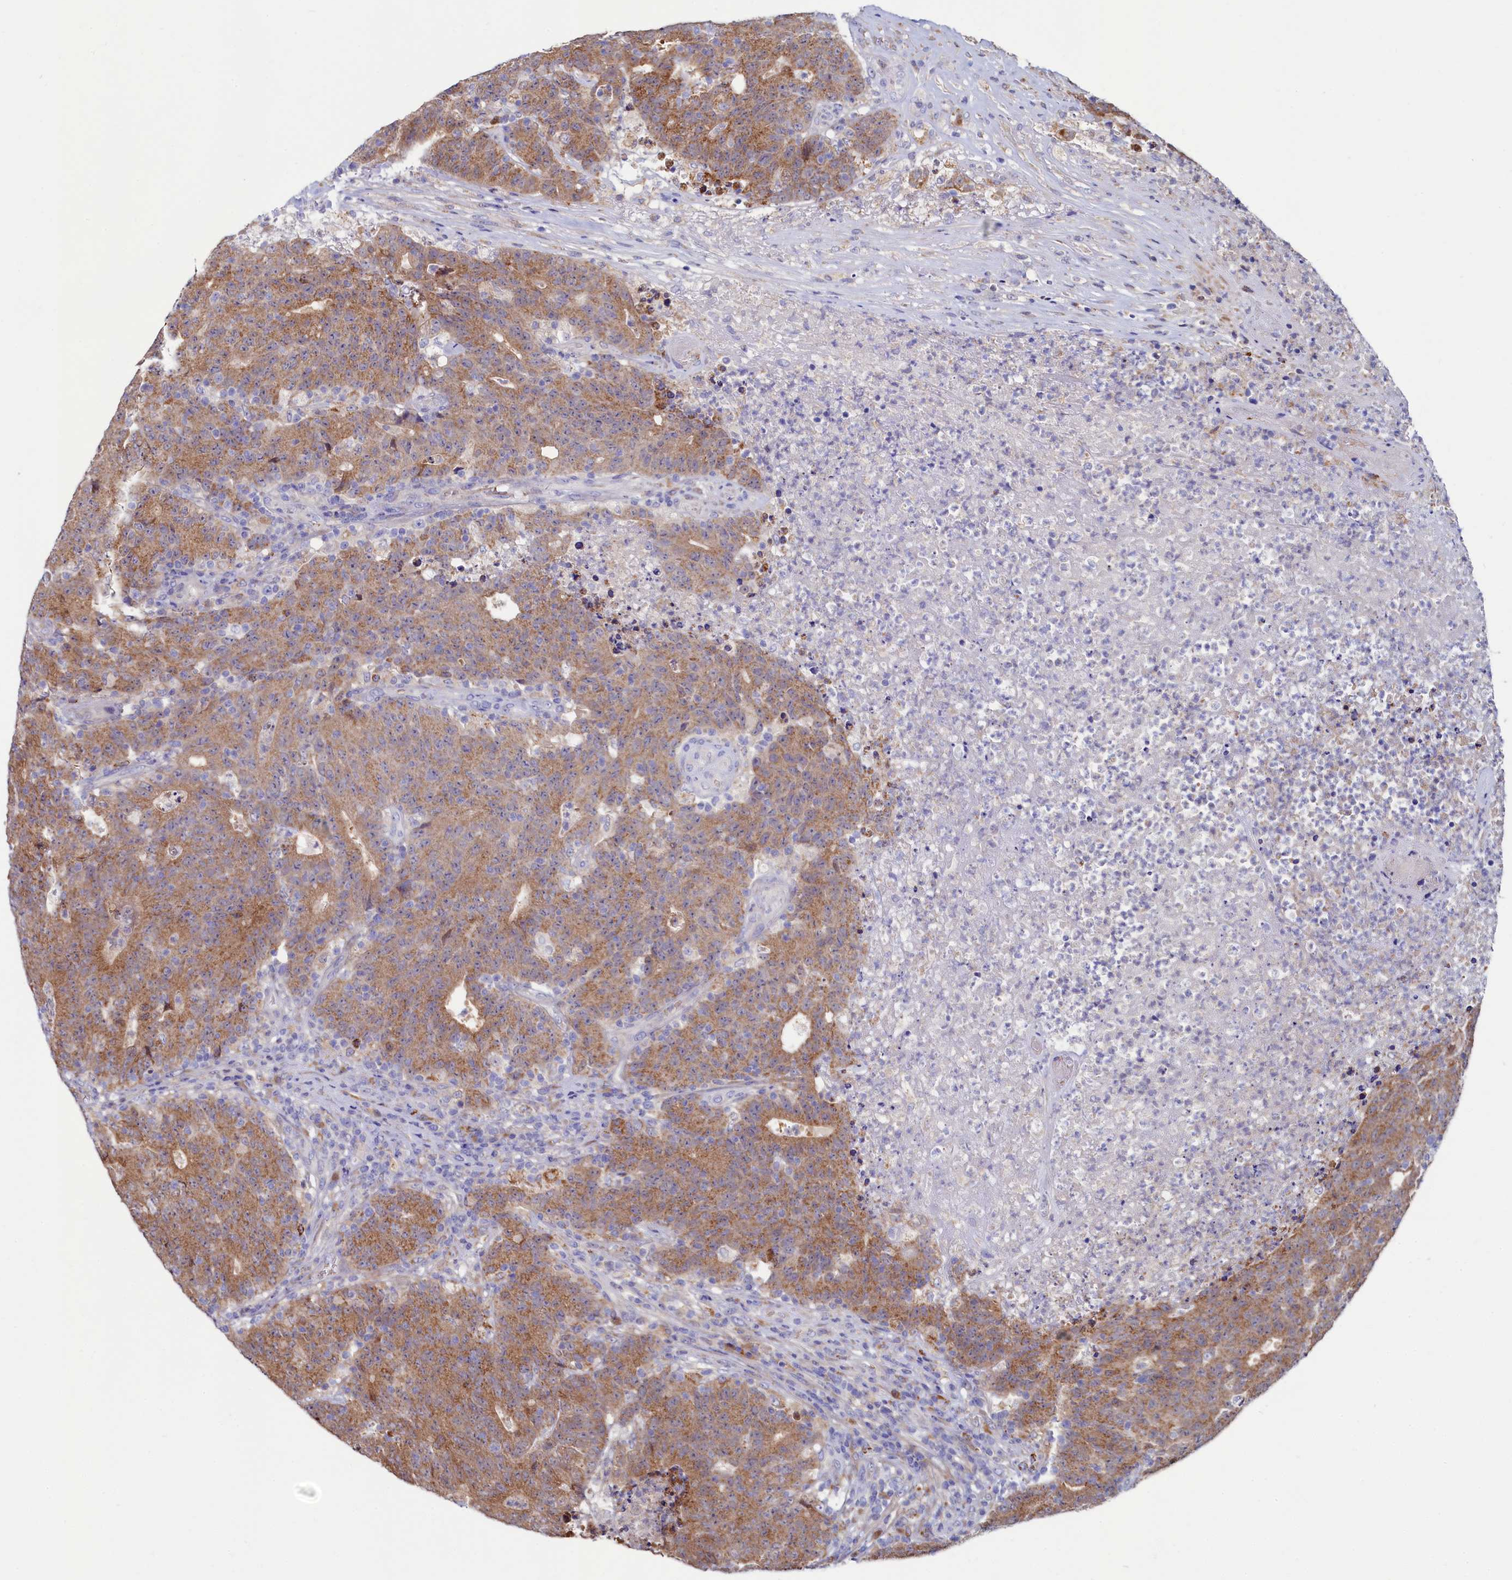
{"staining": {"intensity": "moderate", "quantity": ">75%", "location": "cytoplasmic/membranous"}, "tissue": "colorectal cancer", "cell_type": "Tumor cells", "image_type": "cancer", "snomed": [{"axis": "morphology", "description": "Adenocarcinoma, NOS"}, {"axis": "topography", "description": "Colon"}], "caption": "IHC histopathology image of neoplastic tissue: adenocarcinoma (colorectal) stained using IHC shows medium levels of moderate protein expression localized specifically in the cytoplasmic/membranous of tumor cells, appearing as a cytoplasmic/membranous brown color.", "gene": "ASTE1", "patient": {"sex": "female", "age": 75}}